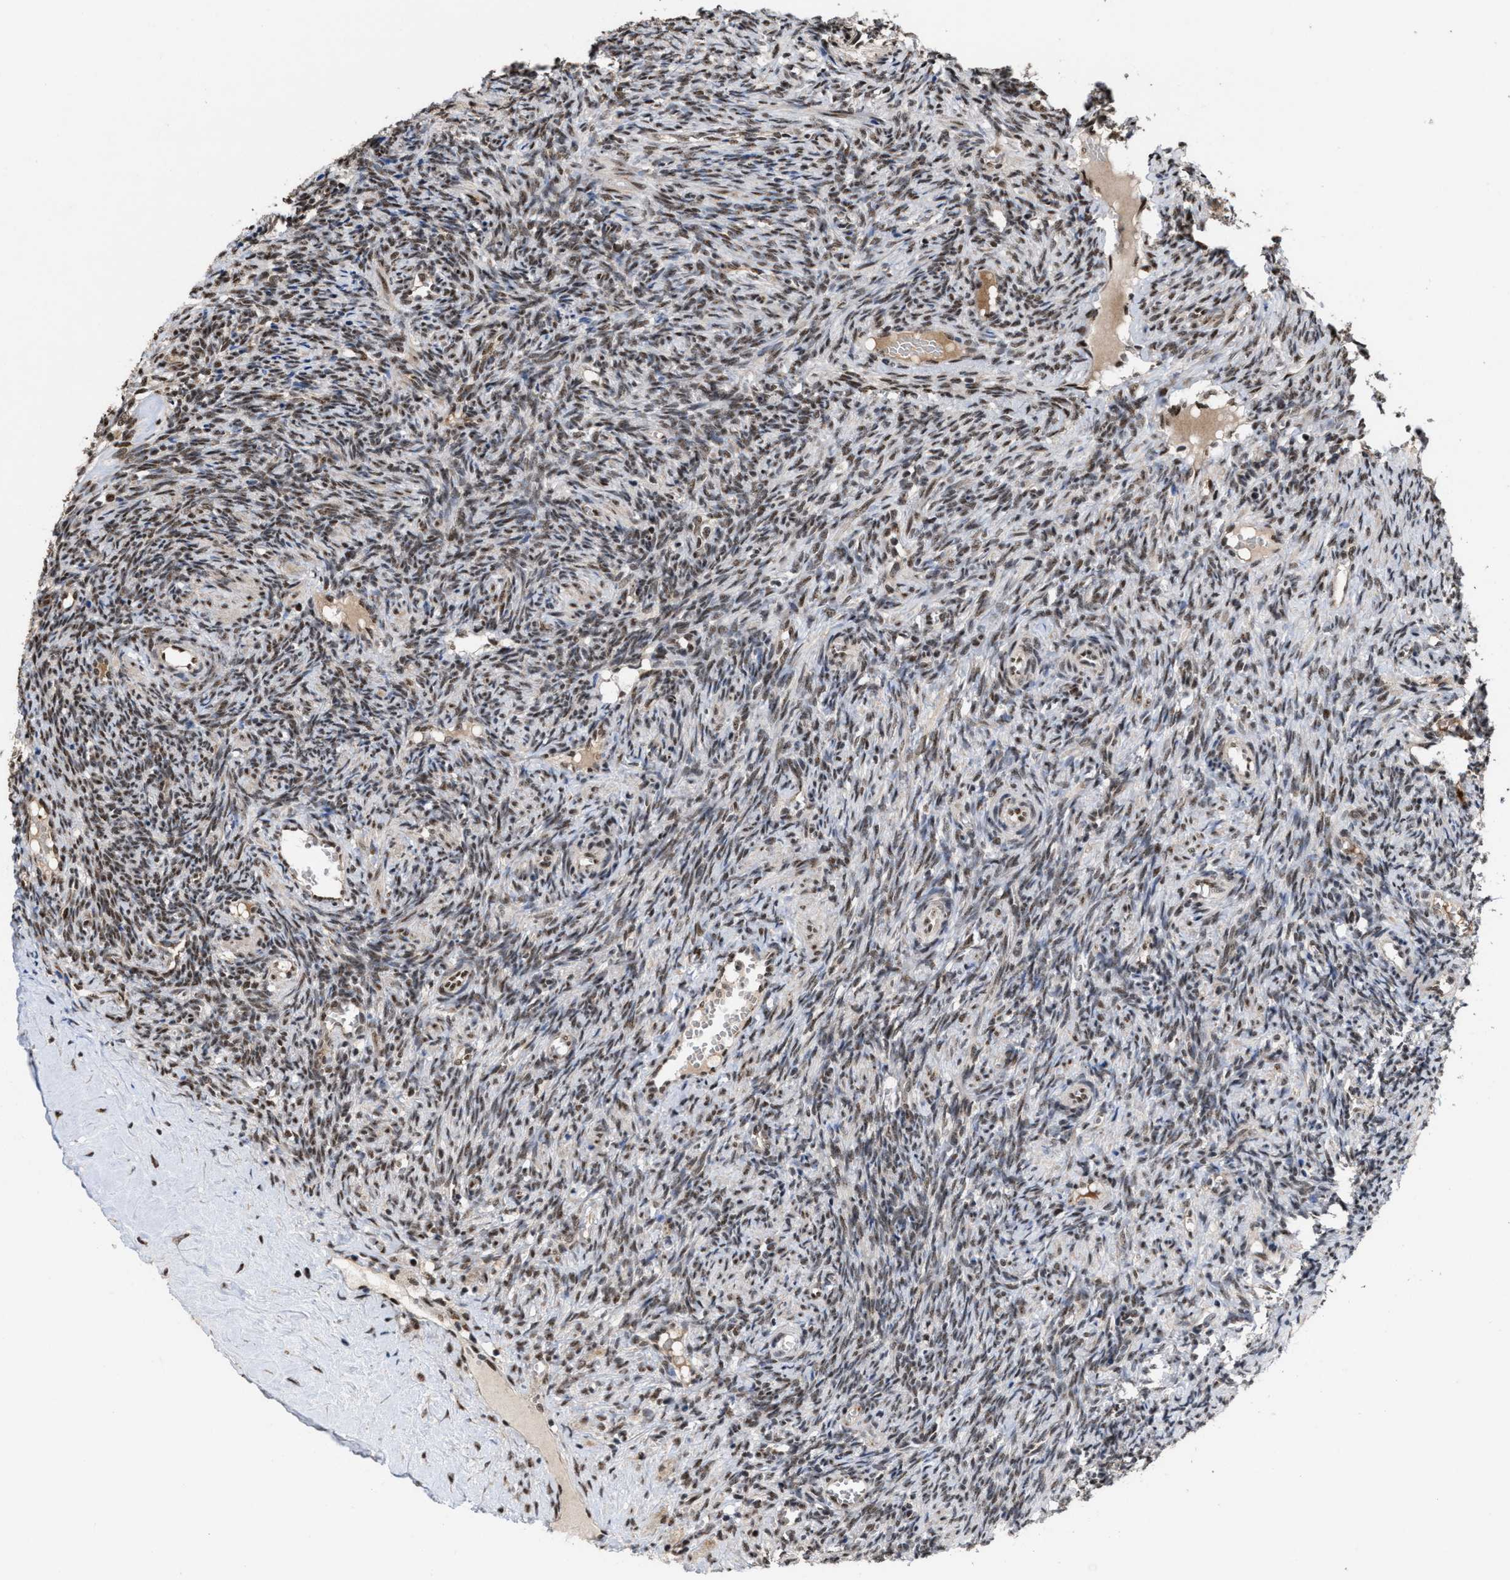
{"staining": {"intensity": "moderate", "quantity": ">75%", "location": "nuclear"}, "tissue": "ovary", "cell_type": "Ovarian stroma cells", "image_type": "normal", "snomed": [{"axis": "morphology", "description": "Normal tissue, NOS"}, {"axis": "topography", "description": "Ovary"}], "caption": "There is medium levels of moderate nuclear positivity in ovarian stroma cells of unremarkable ovary, as demonstrated by immunohistochemical staining (brown color).", "gene": "EIF4A3", "patient": {"sex": "female", "age": 41}}